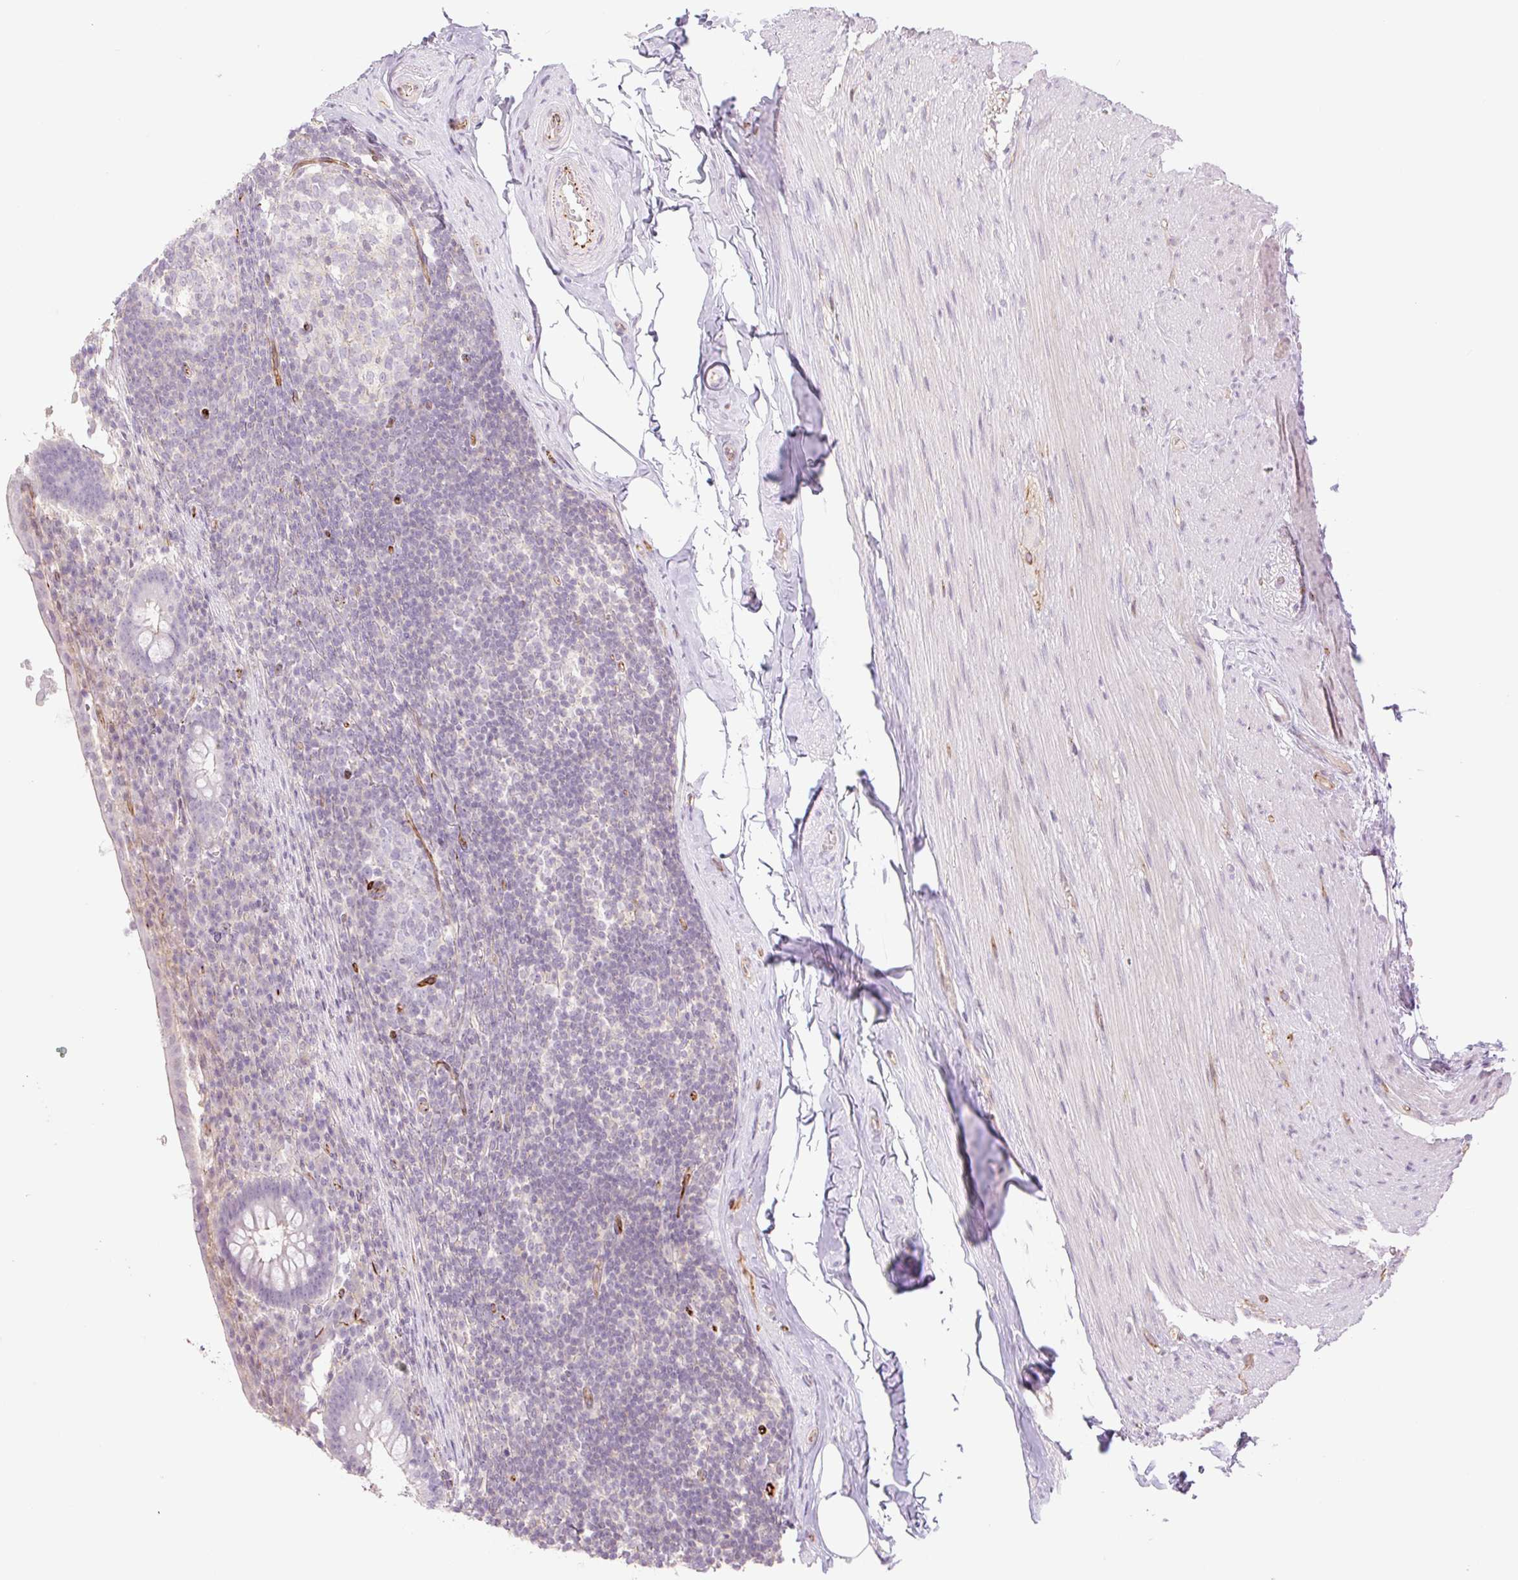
{"staining": {"intensity": "negative", "quantity": "none", "location": "none"}, "tissue": "appendix", "cell_type": "Glandular cells", "image_type": "normal", "snomed": [{"axis": "morphology", "description": "Normal tissue, NOS"}, {"axis": "topography", "description": "Appendix"}], "caption": "Immunohistochemical staining of normal appendix demonstrates no significant positivity in glandular cells.", "gene": "ZFYVE21", "patient": {"sex": "female", "age": 56}}